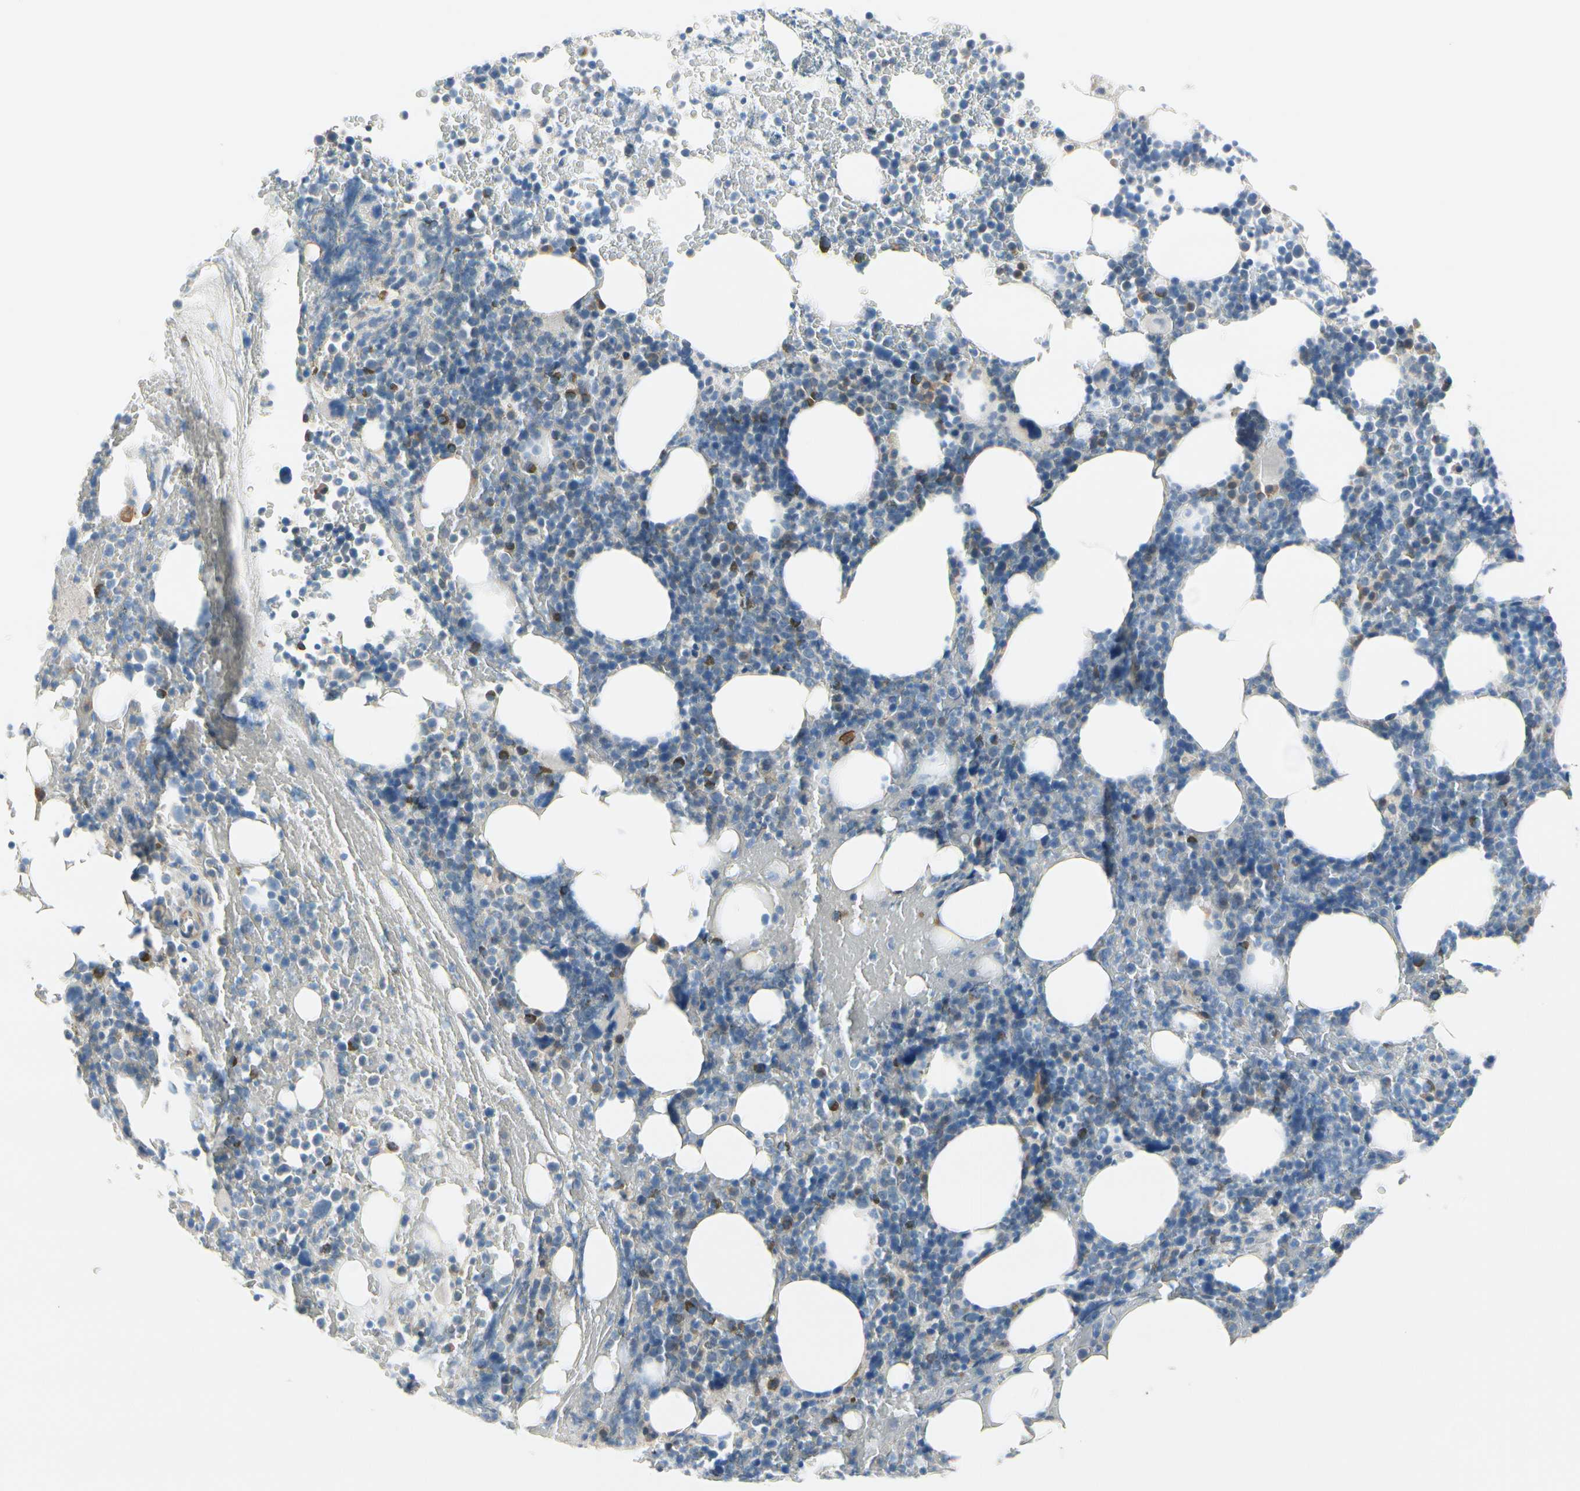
{"staining": {"intensity": "strong", "quantity": "<25%", "location": "cytoplasmic/membranous"}, "tissue": "bone marrow", "cell_type": "Hematopoietic cells", "image_type": "normal", "snomed": [{"axis": "morphology", "description": "Normal tissue, NOS"}, {"axis": "topography", "description": "Bone marrow"}], "caption": "Hematopoietic cells demonstrate medium levels of strong cytoplasmic/membranous expression in approximately <25% of cells in benign bone marrow. The staining is performed using DAB (3,3'-diaminobenzidine) brown chromogen to label protein expression. The nuclei are counter-stained blue using hematoxylin.", "gene": "FCER2", "patient": {"sex": "female", "age": 66}}